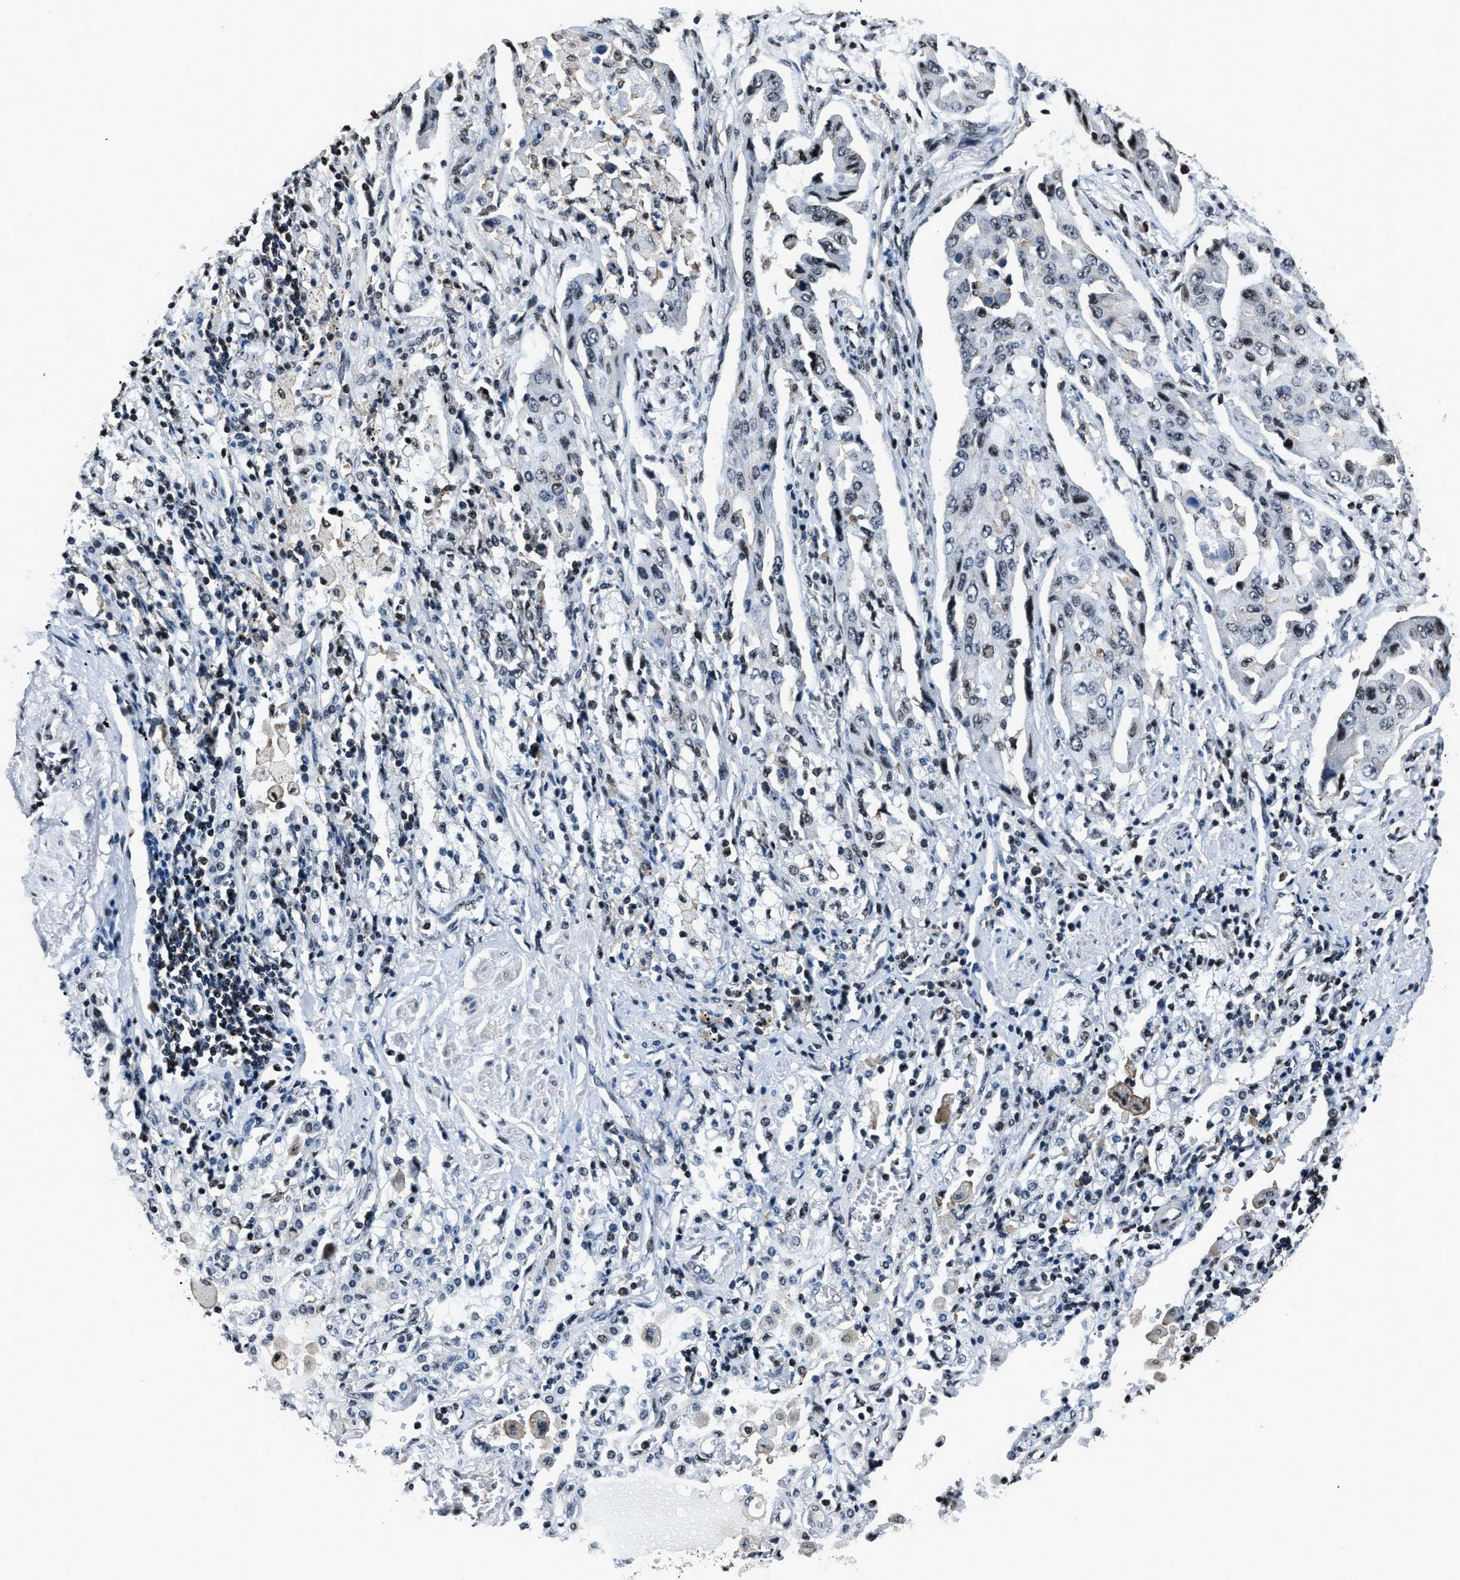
{"staining": {"intensity": "negative", "quantity": "none", "location": "none"}, "tissue": "lung cancer", "cell_type": "Tumor cells", "image_type": "cancer", "snomed": [{"axis": "morphology", "description": "Adenocarcinoma, NOS"}, {"axis": "topography", "description": "Lung"}], "caption": "This is an immunohistochemistry image of human lung adenocarcinoma. There is no expression in tumor cells.", "gene": "PPIE", "patient": {"sex": "female", "age": 65}}